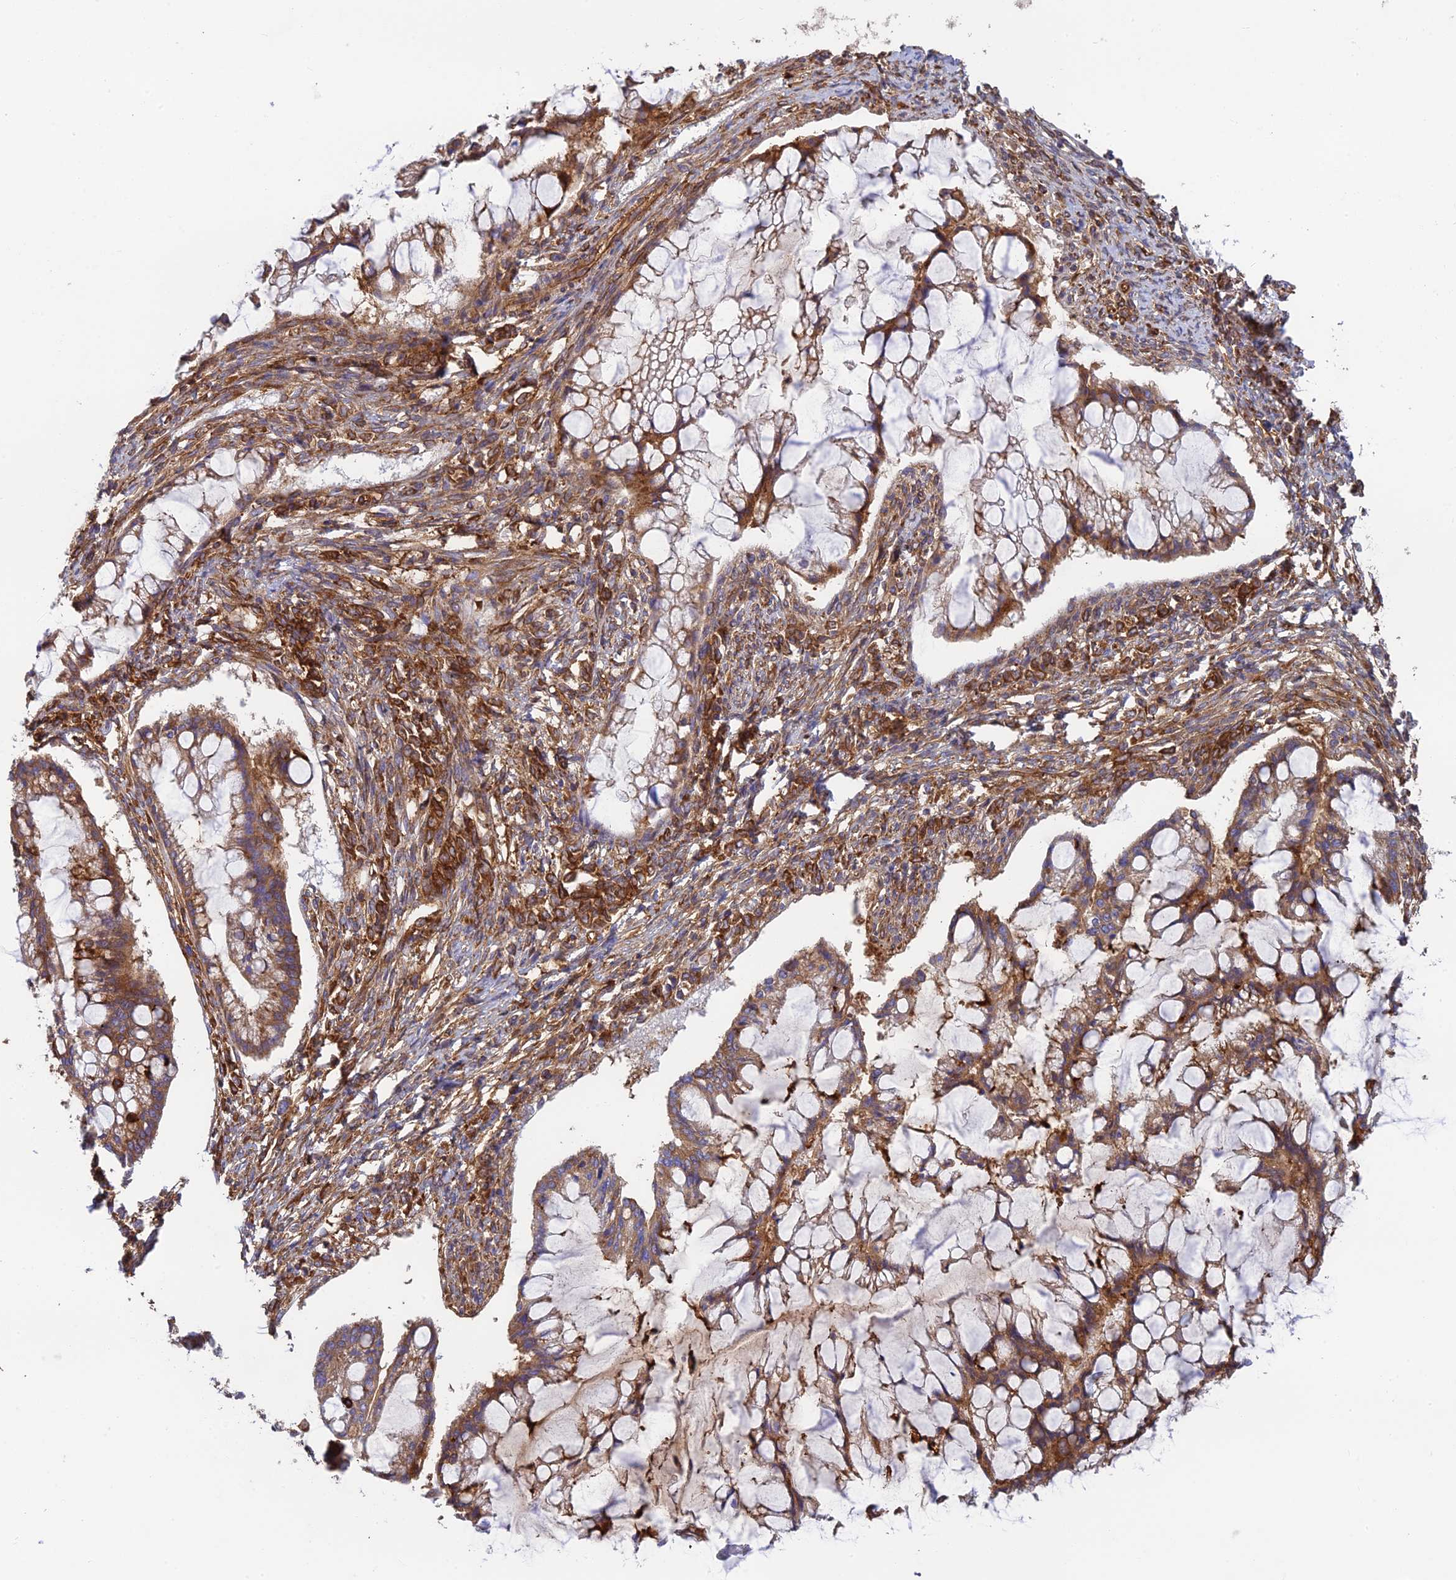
{"staining": {"intensity": "moderate", "quantity": ">75%", "location": "cytoplasmic/membranous"}, "tissue": "ovarian cancer", "cell_type": "Tumor cells", "image_type": "cancer", "snomed": [{"axis": "morphology", "description": "Cystadenocarcinoma, mucinous, NOS"}, {"axis": "topography", "description": "Ovary"}], "caption": "An image of human ovarian cancer stained for a protein demonstrates moderate cytoplasmic/membranous brown staining in tumor cells.", "gene": "CCDC69", "patient": {"sex": "female", "age": 73}}